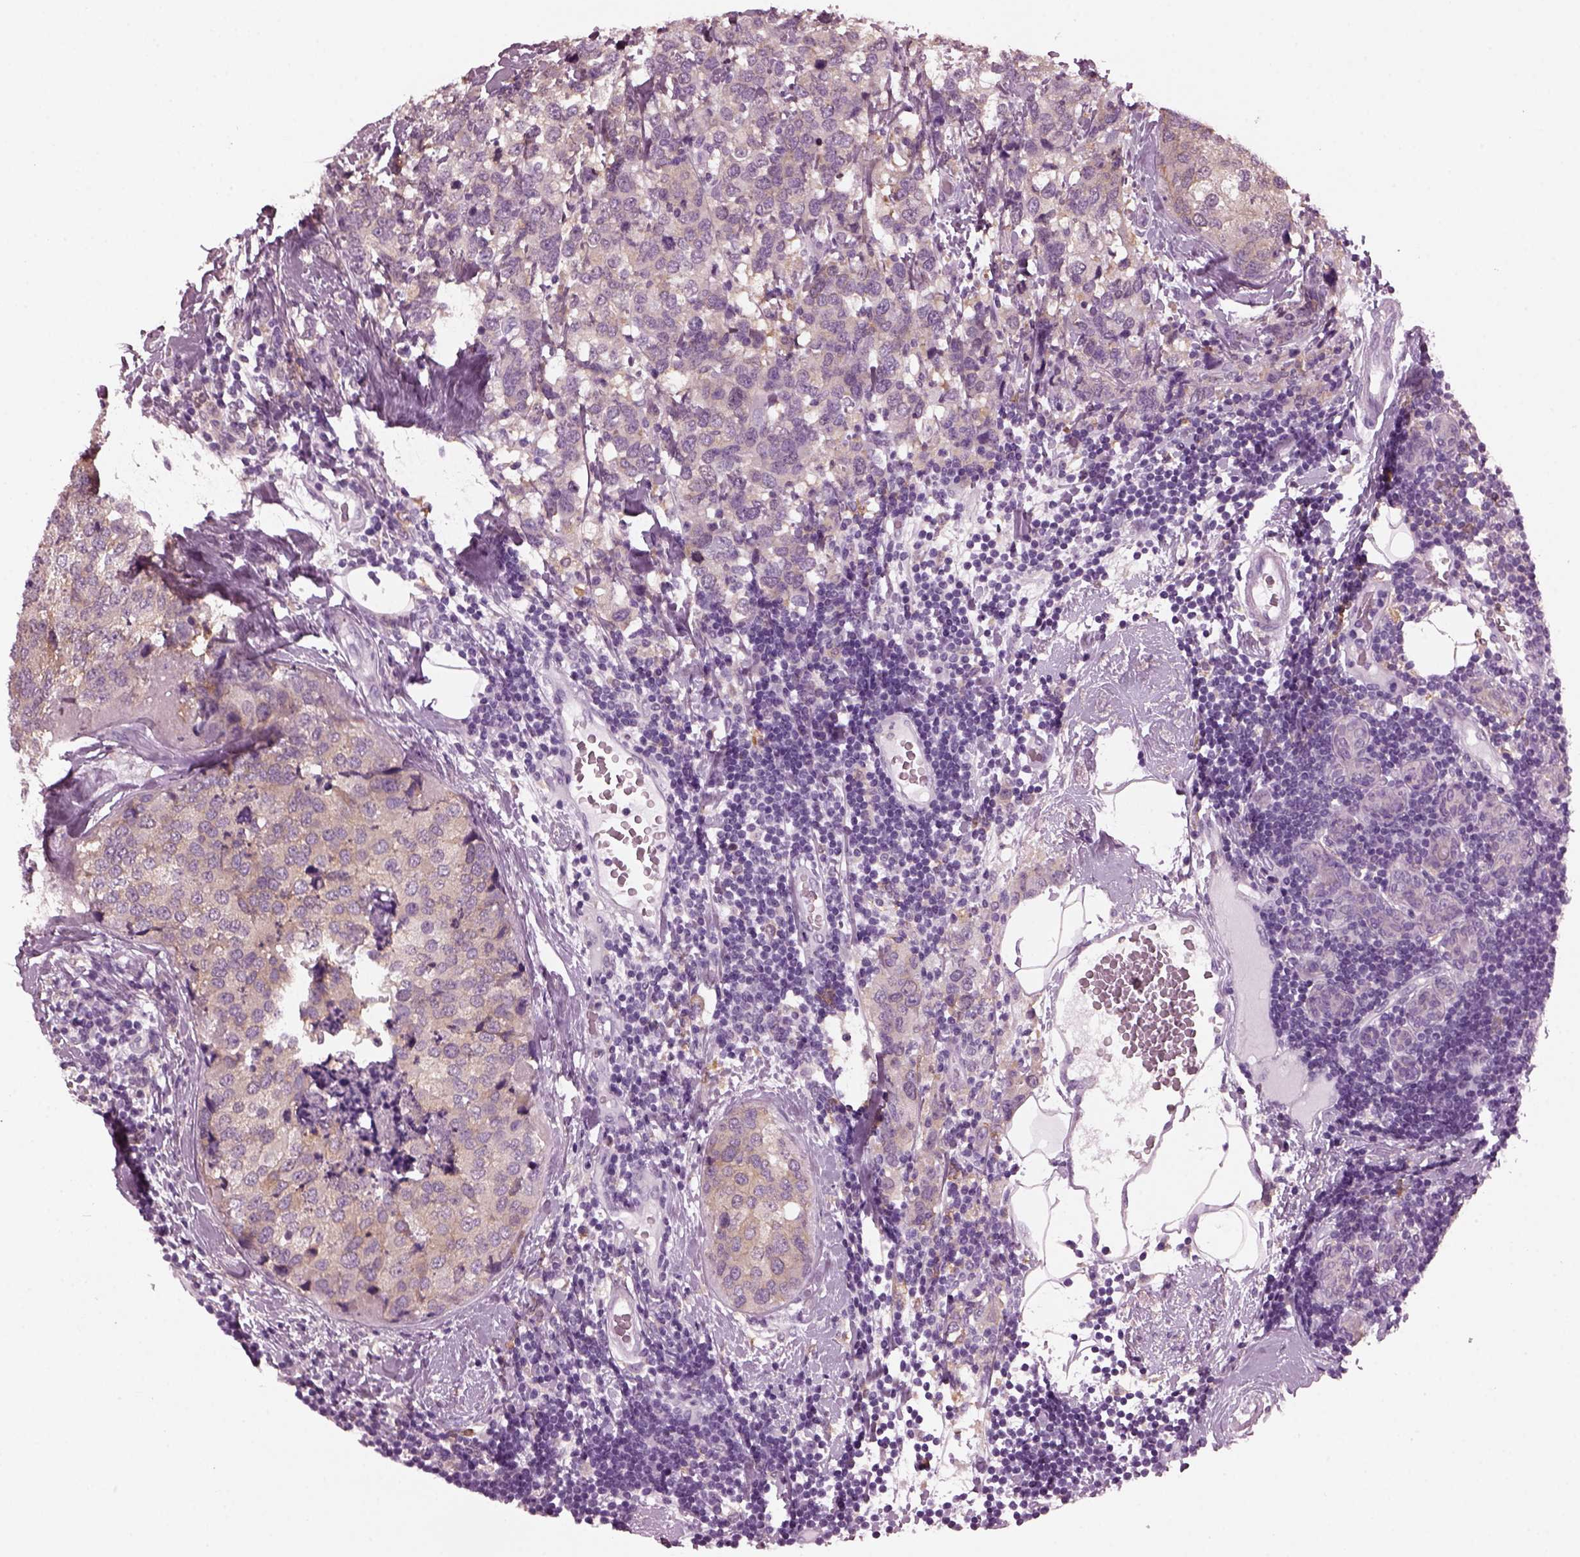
{"staining": {"intensity": "negative", "quantity": "none", "location": "none"}, "tissue": "breast cancer", "cell_type": "Tumor cells", "image_type": "cancer", "snomed": [{"axis": "morphology", "description": "Lobular carcinoma"}, {"axis": "topography", "description": "Breast"}], "caption": "There is no significant positivity in tumor cells of breast cancer (lobular carcinoma). (DAB (3,3'-diaminobenzidine) immunohistochemistry visualized using brightfield microscopy, high magnification).", "gene": "SHTN1", "patient": {"sex": "female", "age": 59}}